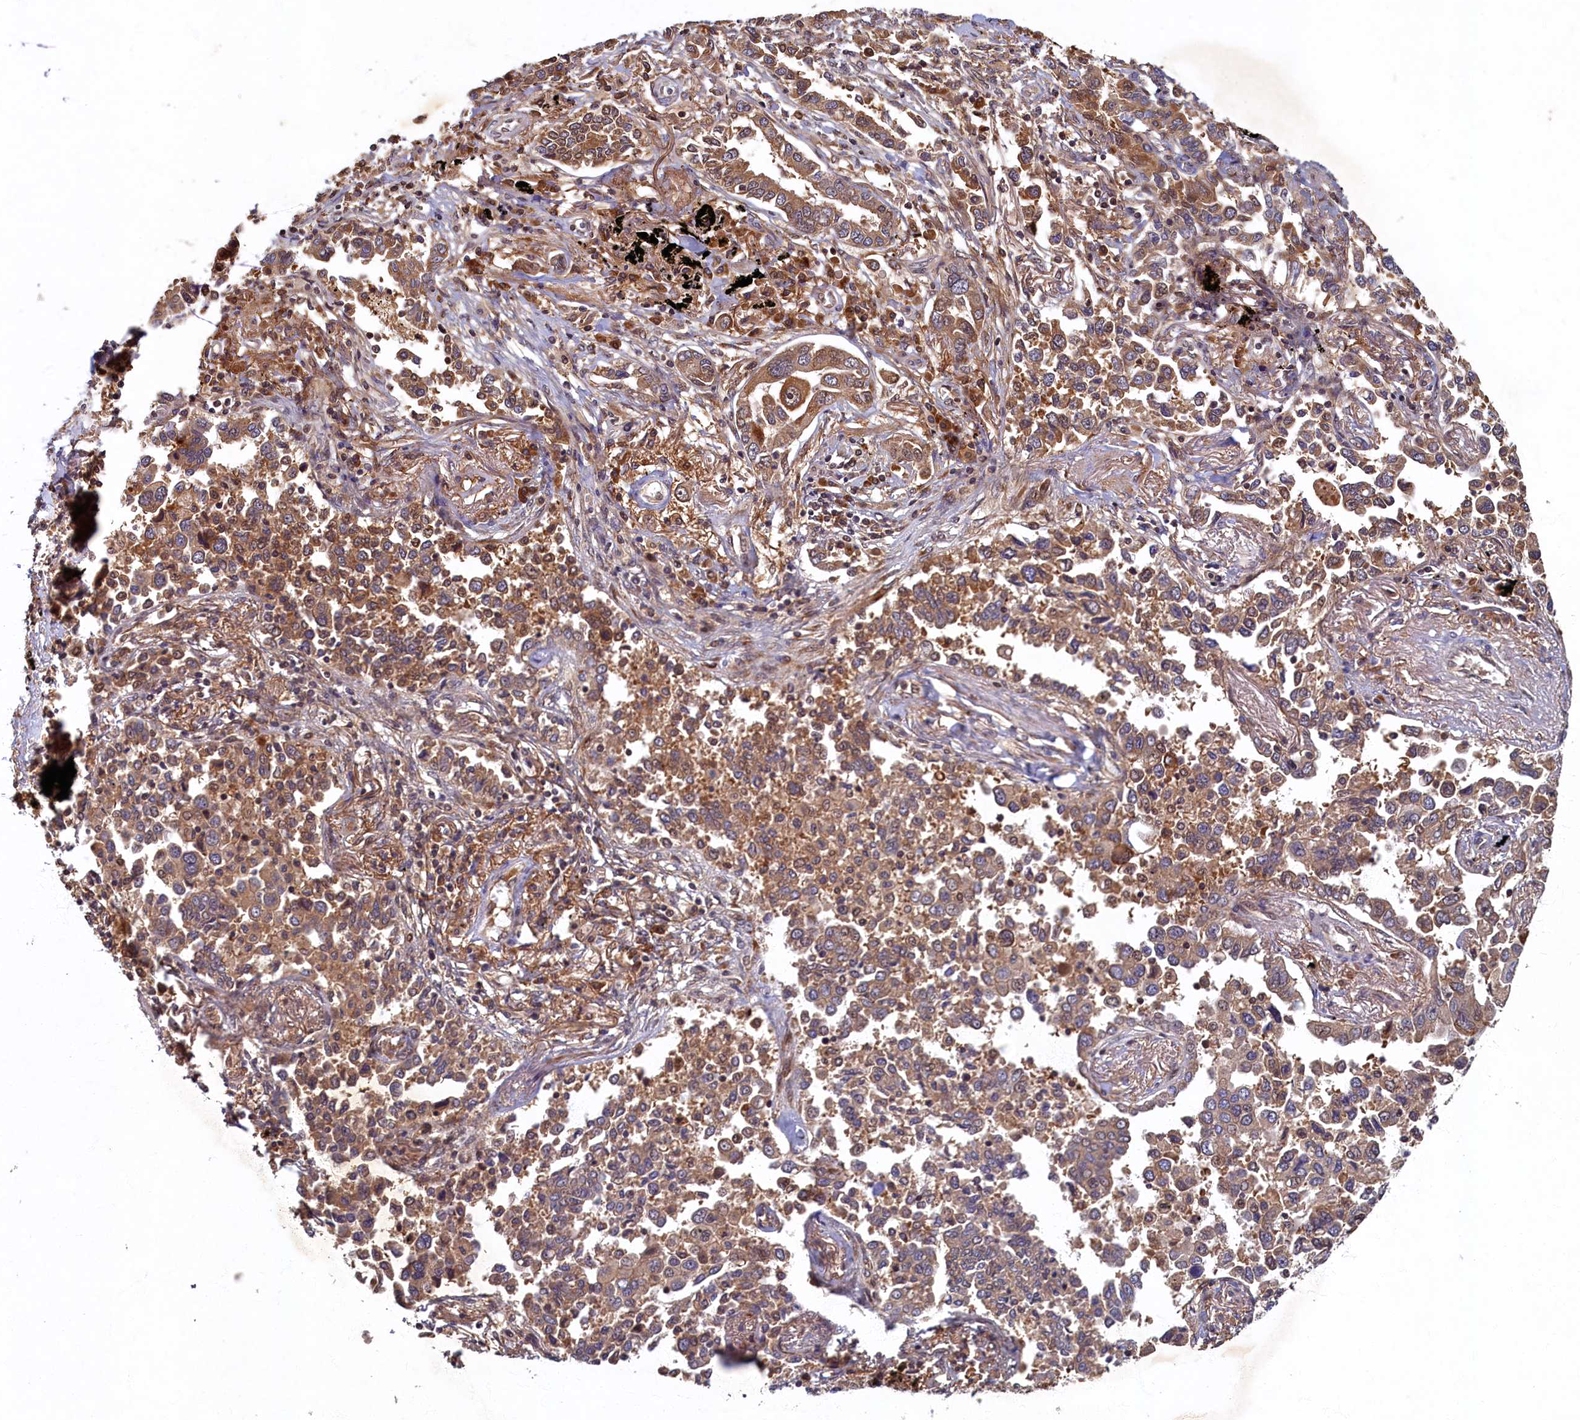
{"staining": {"intensity": "moderate", "quantity": ">75%", "location": "cytoplasmic/membranous"}, "tissue": "lung cancer", "cell_type": "Tumor cells", "image_type": "cancer", "snomed": [{"axis": "morphology", "description": "Adenocarcinoma, NOS"}, {"axis": "topography", "description": "Lung"}], "caption": "Tumor cells reveal medium levels of moderate cytoplasmic/membranous expression in approximately >75% of cells in lung cancer.", "gene": "LCMT2", "patient": {"sex": "male", "age": 67}}